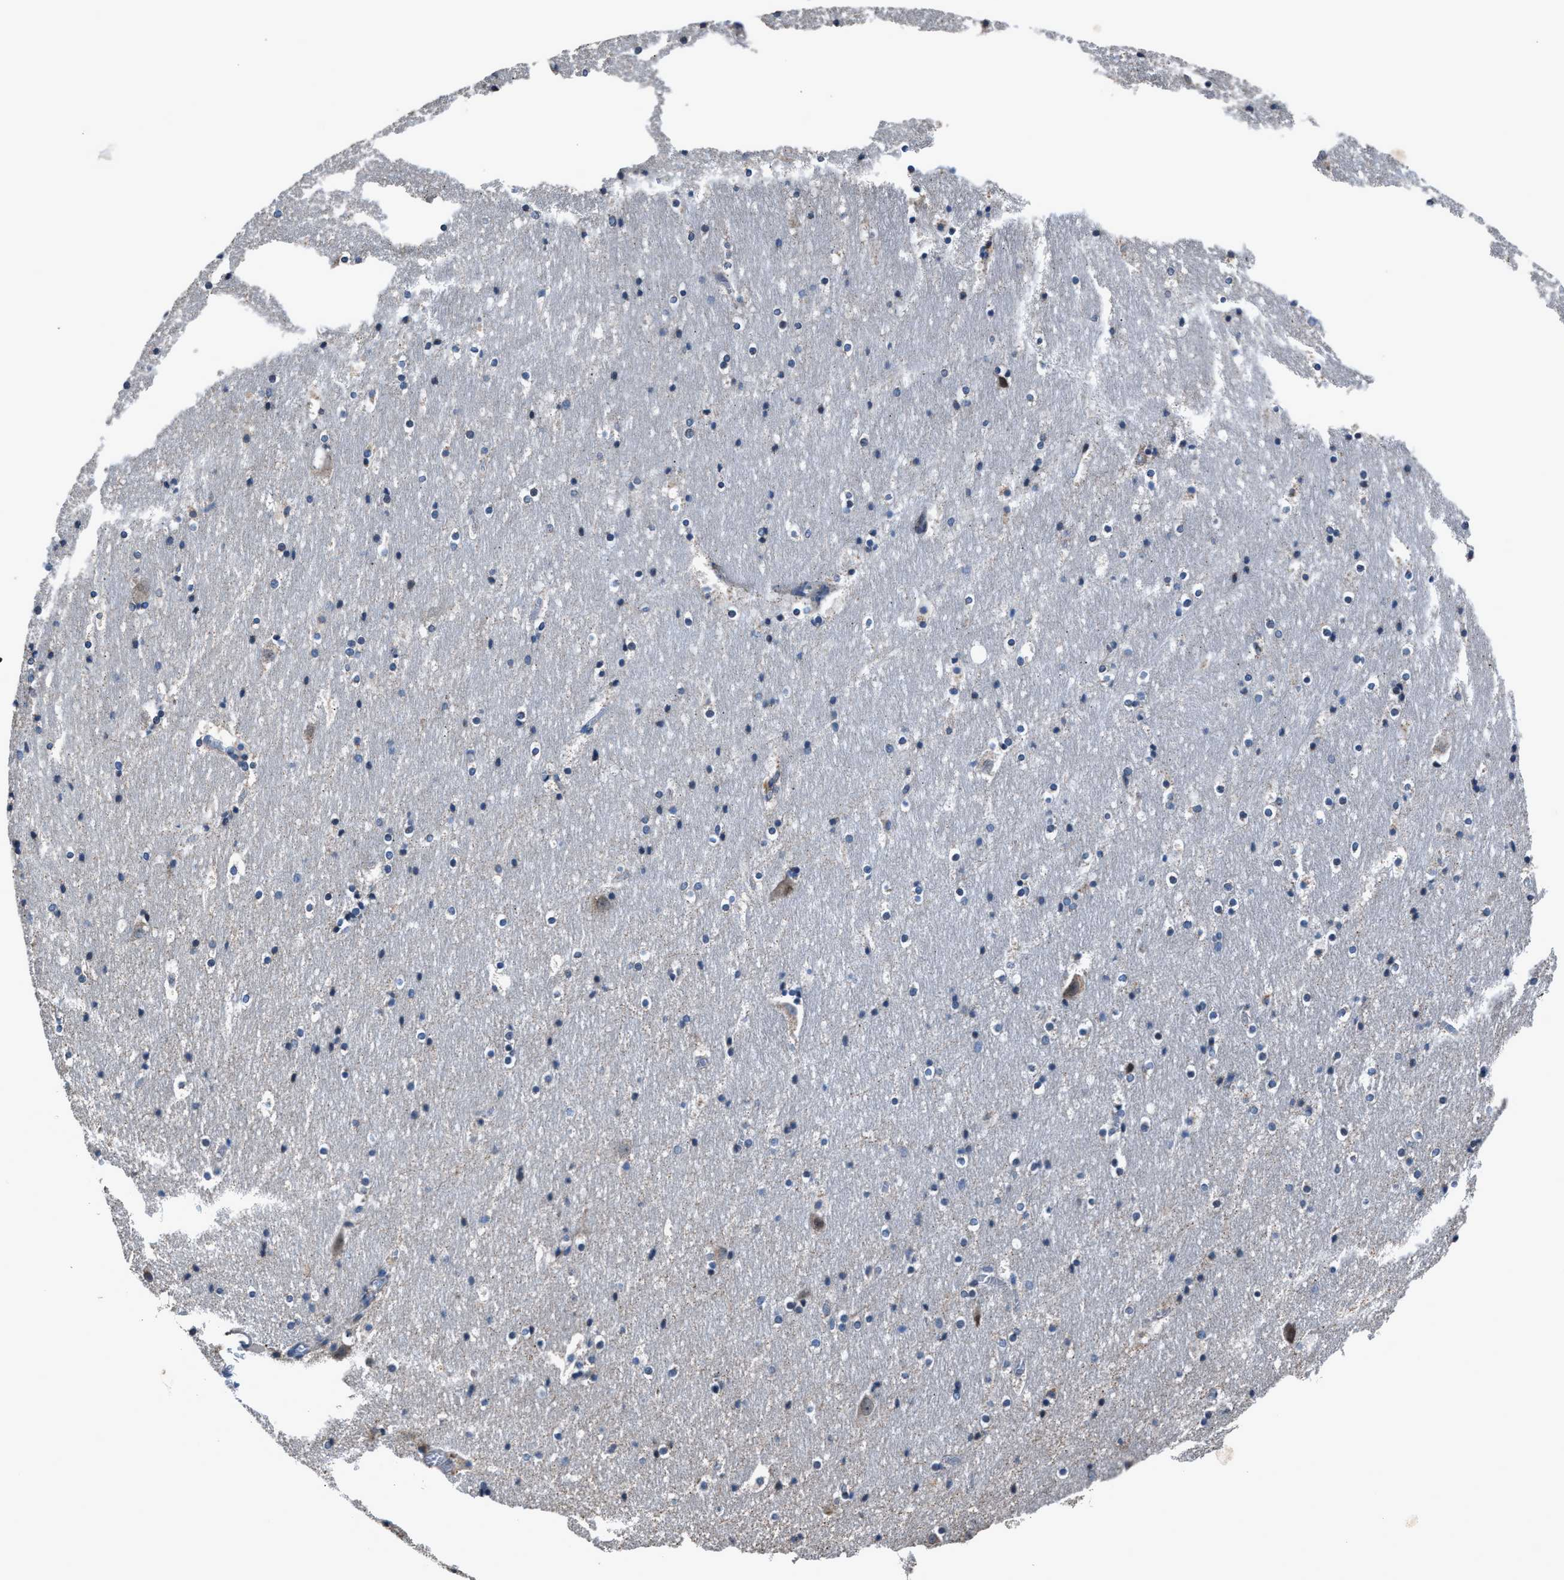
{"staining": {"intensity": "negative", "quantity": "none", "location": "none"}, "tissue": "hippocampus", "cell_type": "Glial cells", "image_type": "normal", "snomed": [{"axis": "morphology", "description": "Normal tissue, NOS"}, {"axis": "topography", "description": "Hippocampus"}], "caption": "Normal hippocampus was stained to show a protein in brown. There is no significant positivity in glial cells. (Brightfield microscopy of DAB immunohistochemistry (IHC) at high magnification).", "gene": "TNRC18", "patient": {"sex": "male", "age": 45}}